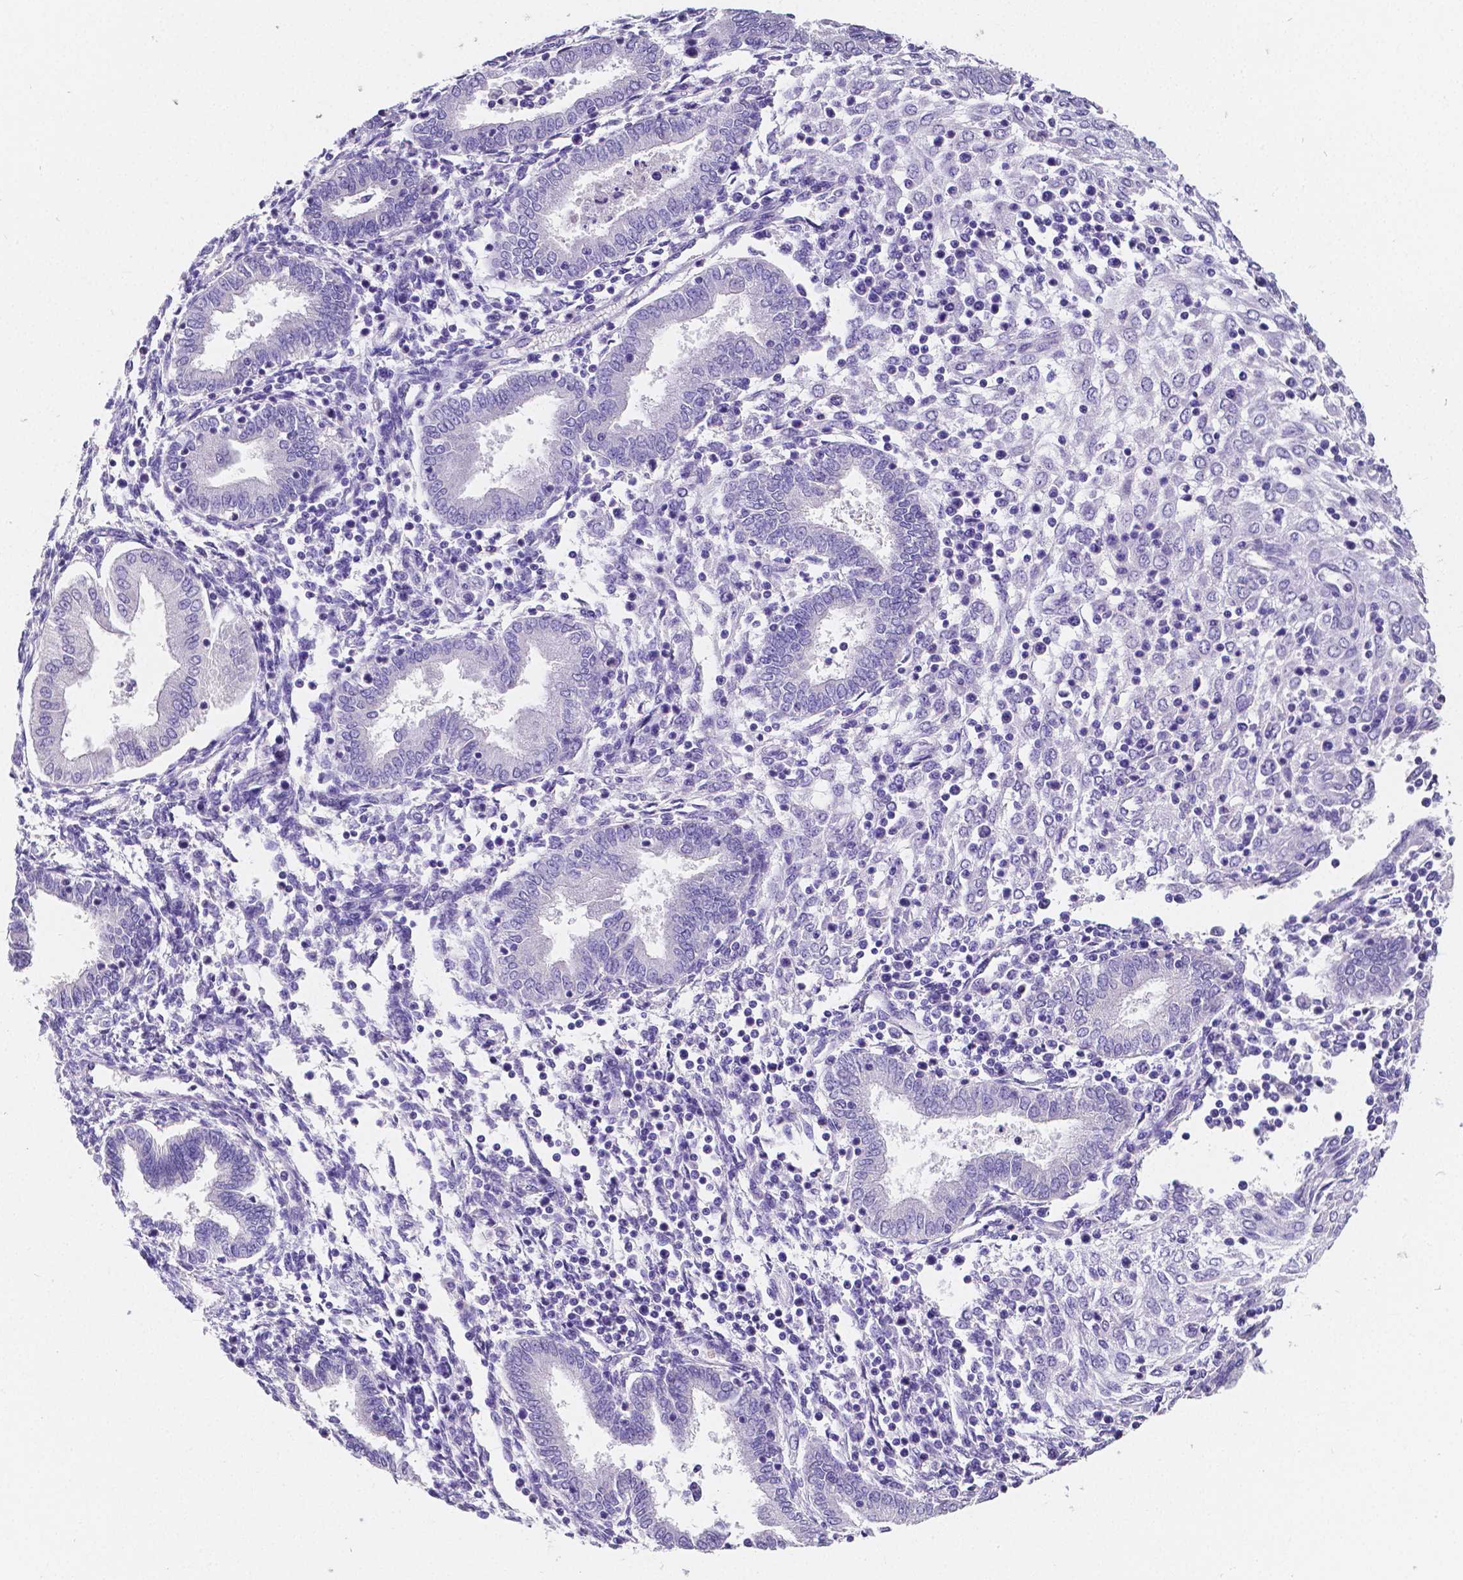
{"staining": {"intensity": "negative", "quantity": "none", "location": "none"}, "tissue": "endometrium", "cell_type": "Cells in endometrial stroma", "image_type": "normal", "snomed": [{"axis": "morphology", "description": "Normal tissue, NOS"}, {"axis": "topography", "description": "Endometrium"}], "caption": "An IHC histopathology image of normal endometrium is shown. There is no staining in cells in endometrial stroma of endometrium.", "gene": "SATB2", "patient": {"sex": "female", "age": 42}}